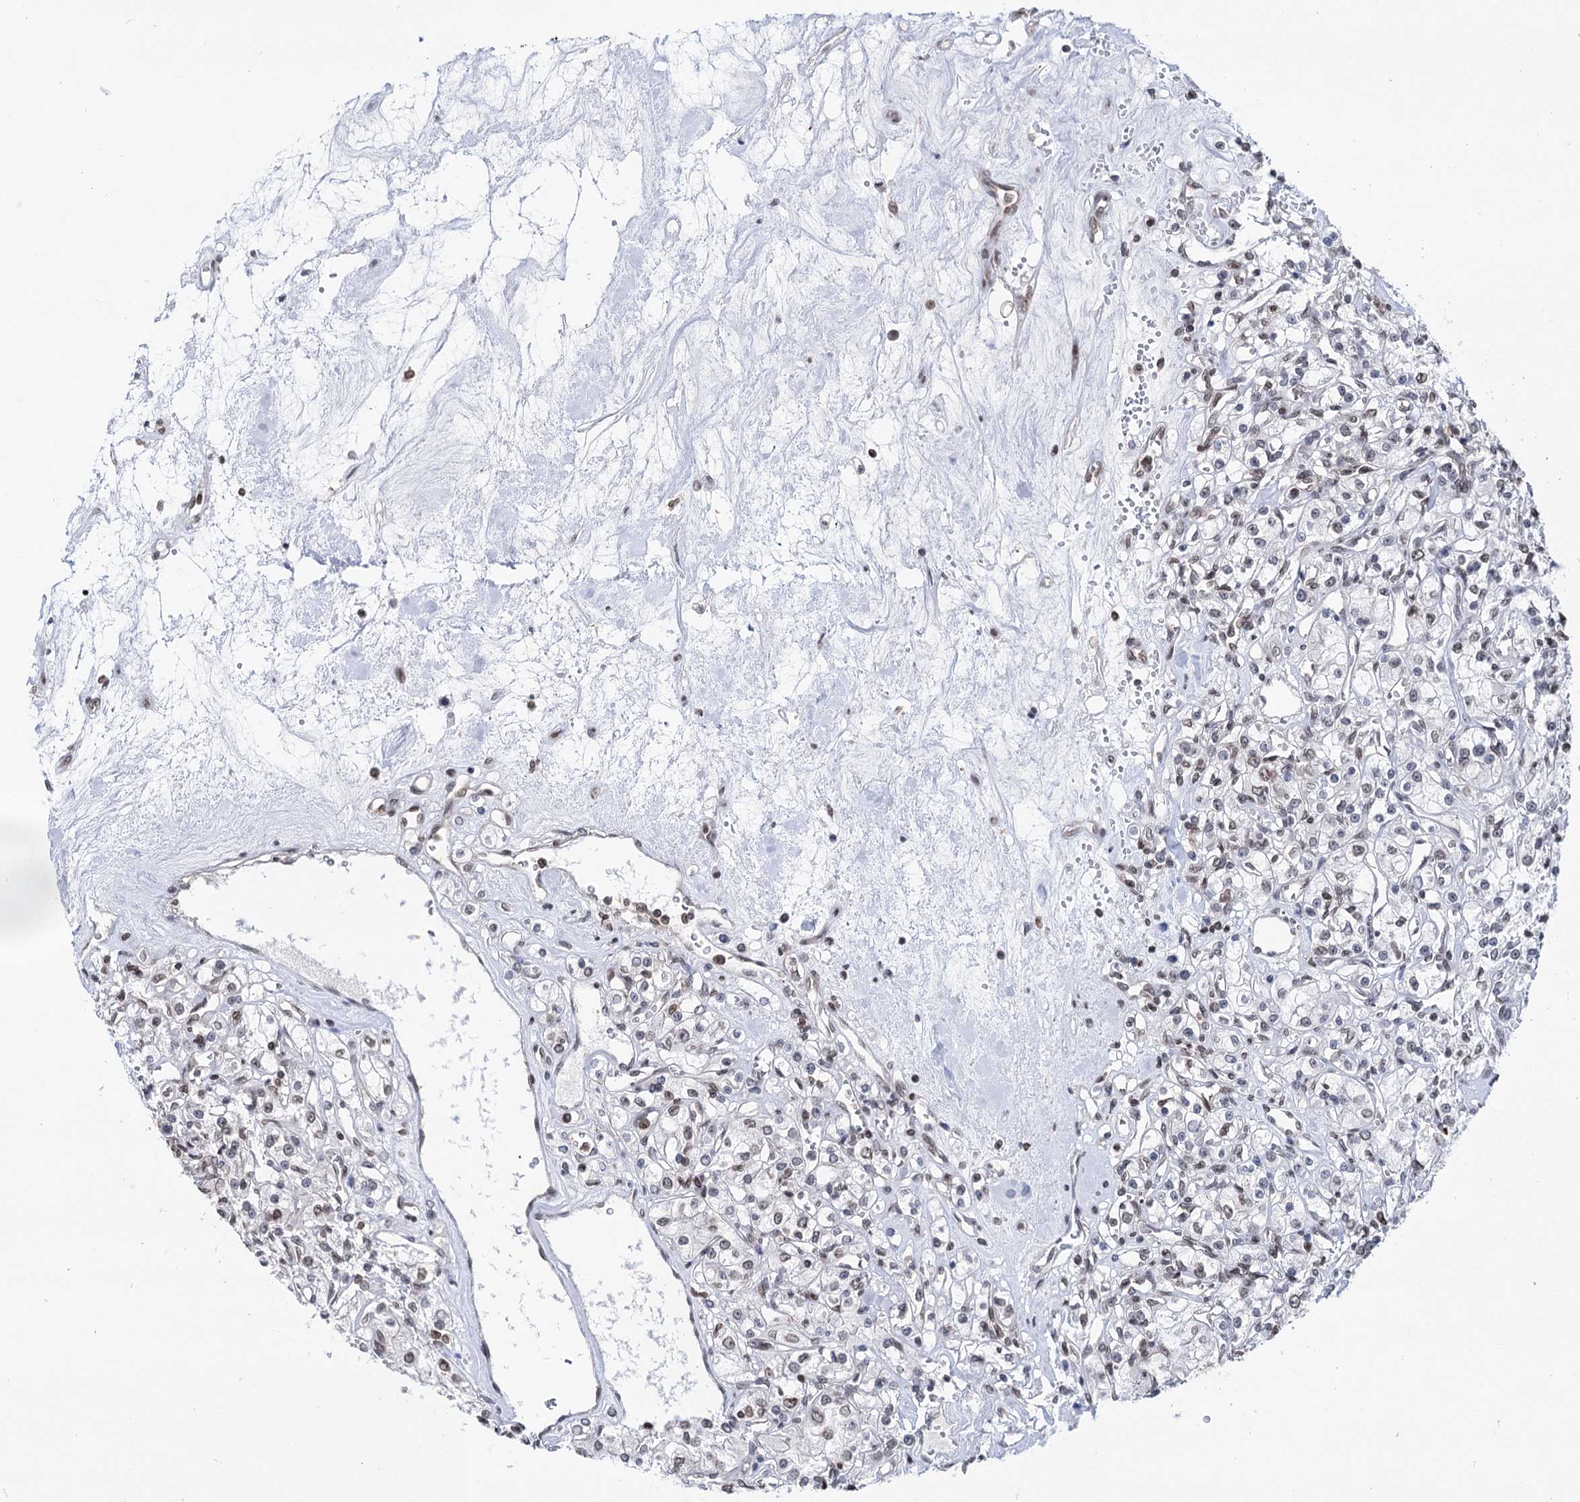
{"staining": {"intensity": "weak", "quantity": "<25%", "location": "nuclear"}, "tissue": "renal cancer", "cell_type": "Tumor cells", "image_type": "cancer", "snomed": [{"axis": "morphology", "description": "Adenocarcinoma, NOS"}, {"axis": "topography", "description": "Kidney"}], "caption": "There is no significant staining in tumor cells of renal adenocarcinoma.", "gene": "CCDC77", "patient": {"sex": "female", "age": 59}}